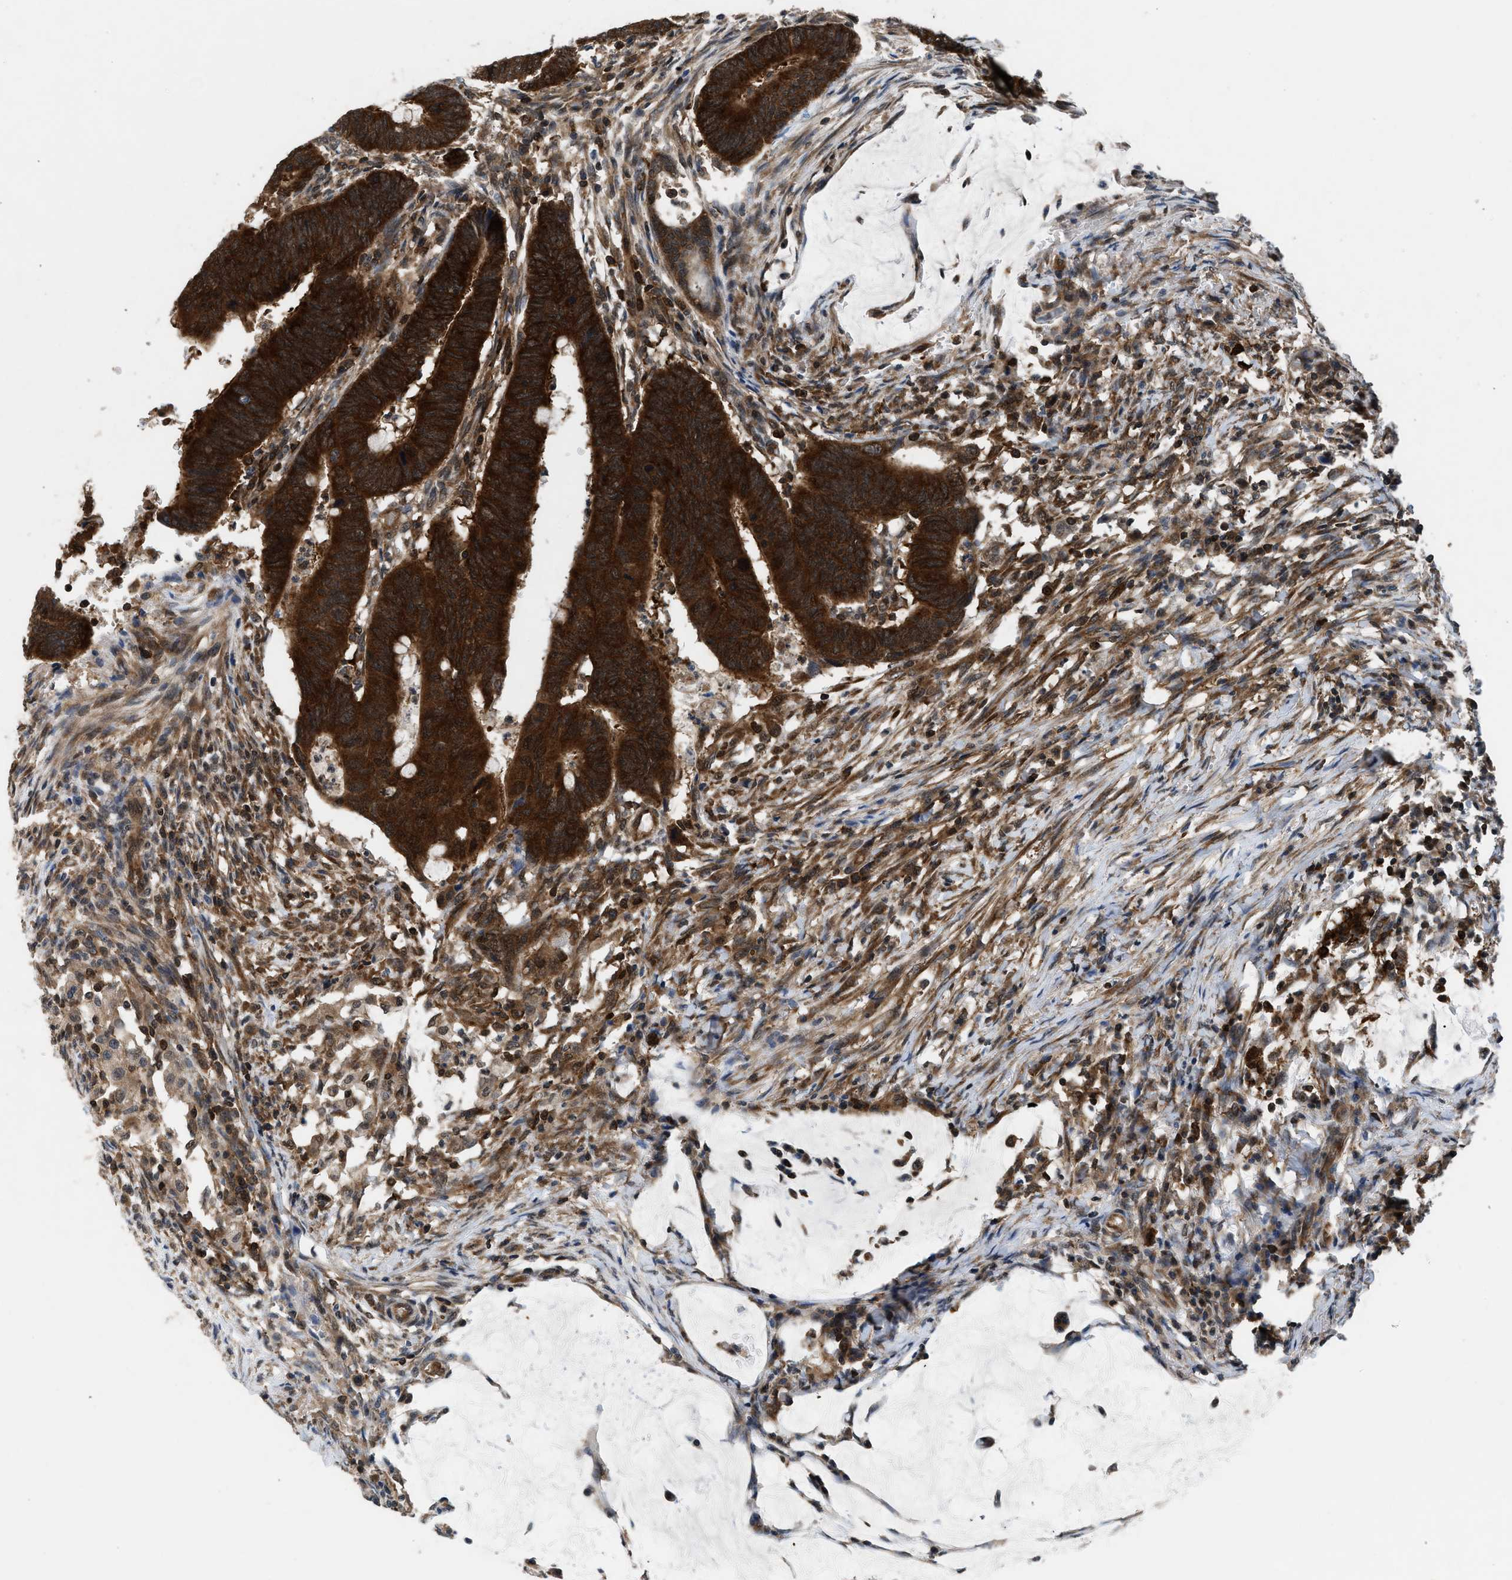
{"staining": {"intensity": "strong", "quantity": ">75%", "location": "cytoplasmic/membranous,nuclear"}, "tissue": "colorectal cancer", "cell_type": "Tumor cells", "image_type": "cancer", "snomed": [{"axis": "morphology", "description": "Normal tissue, NOS"}, {"axis": "morphology", "description": "Adenocarcinoma, NOS"}, {"axis": "topography", "description": "Rectum"}, {"axis": "topography", "description": "Peripheral nerve tissue"}], "caption": "The photomicrograph displays immunohistochemical staining of colorectal cancer (adenocarcinoma). There is strong cytoplasmic/membranous and nuclear expression is identified in about >75% of tumor cells.", "gene": "OXSR1", "patient": {"sex": "male", "age": 92}}